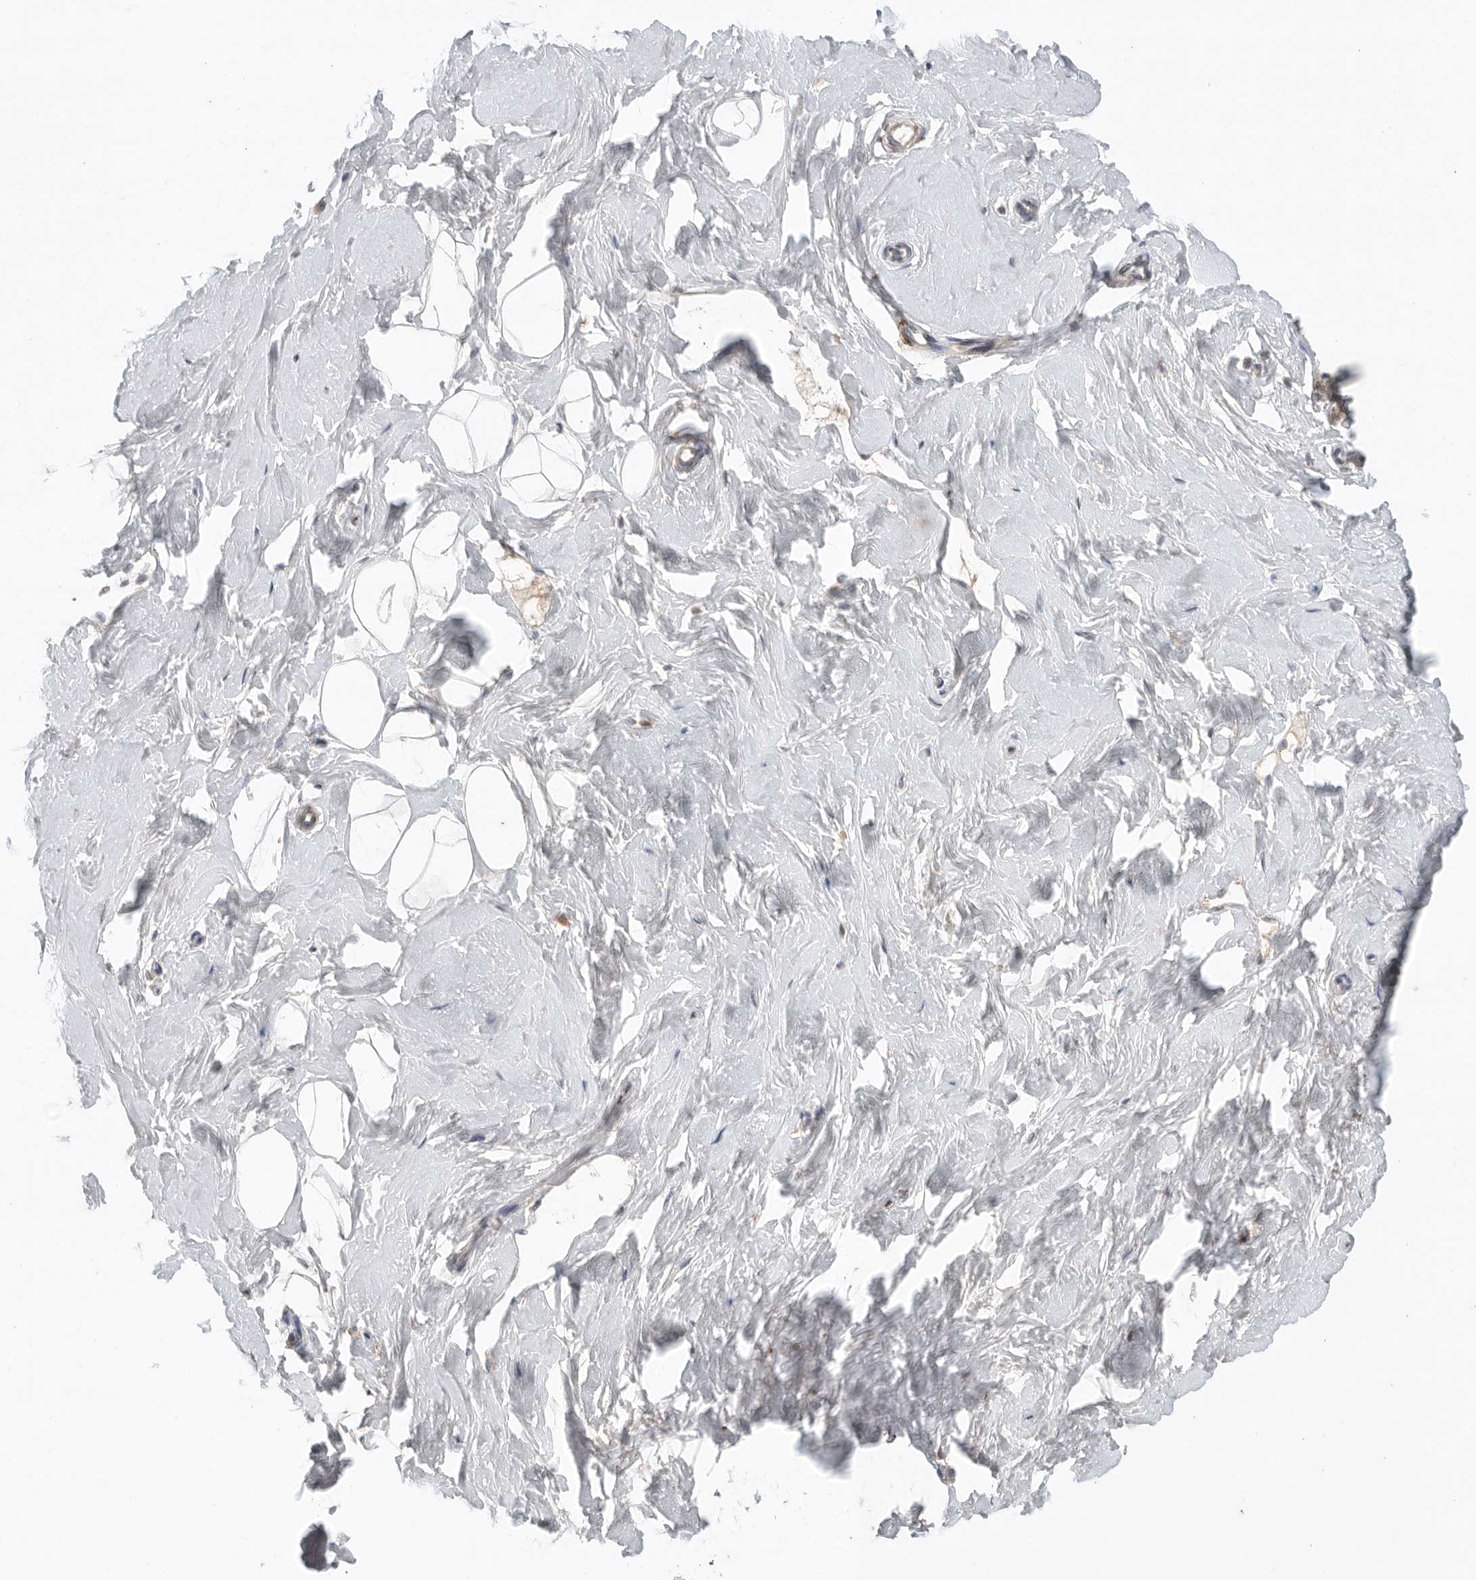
{"staining": {"intensity": "negative", "quantity": "none", "location": "none"}, "tissue": "breast", "cell_type": "Adipocytes", "image_type": "normal", "snomed": [{"axis": "morphology", "description": "Normal tissue, NOS"}, {"axis": "topography", "description": "Breast"}], "caption": "Protein analysis of normal breast displays no significant positivity in adipocytes. (Stains: DAB (3,3'-diaminobenzidine) IHC with hematoxylin counter stain, Microscopy: brightfield microscopy at high magnification).", "gene": "KLK5", "patient": {"sex": "female", "age": 23}}